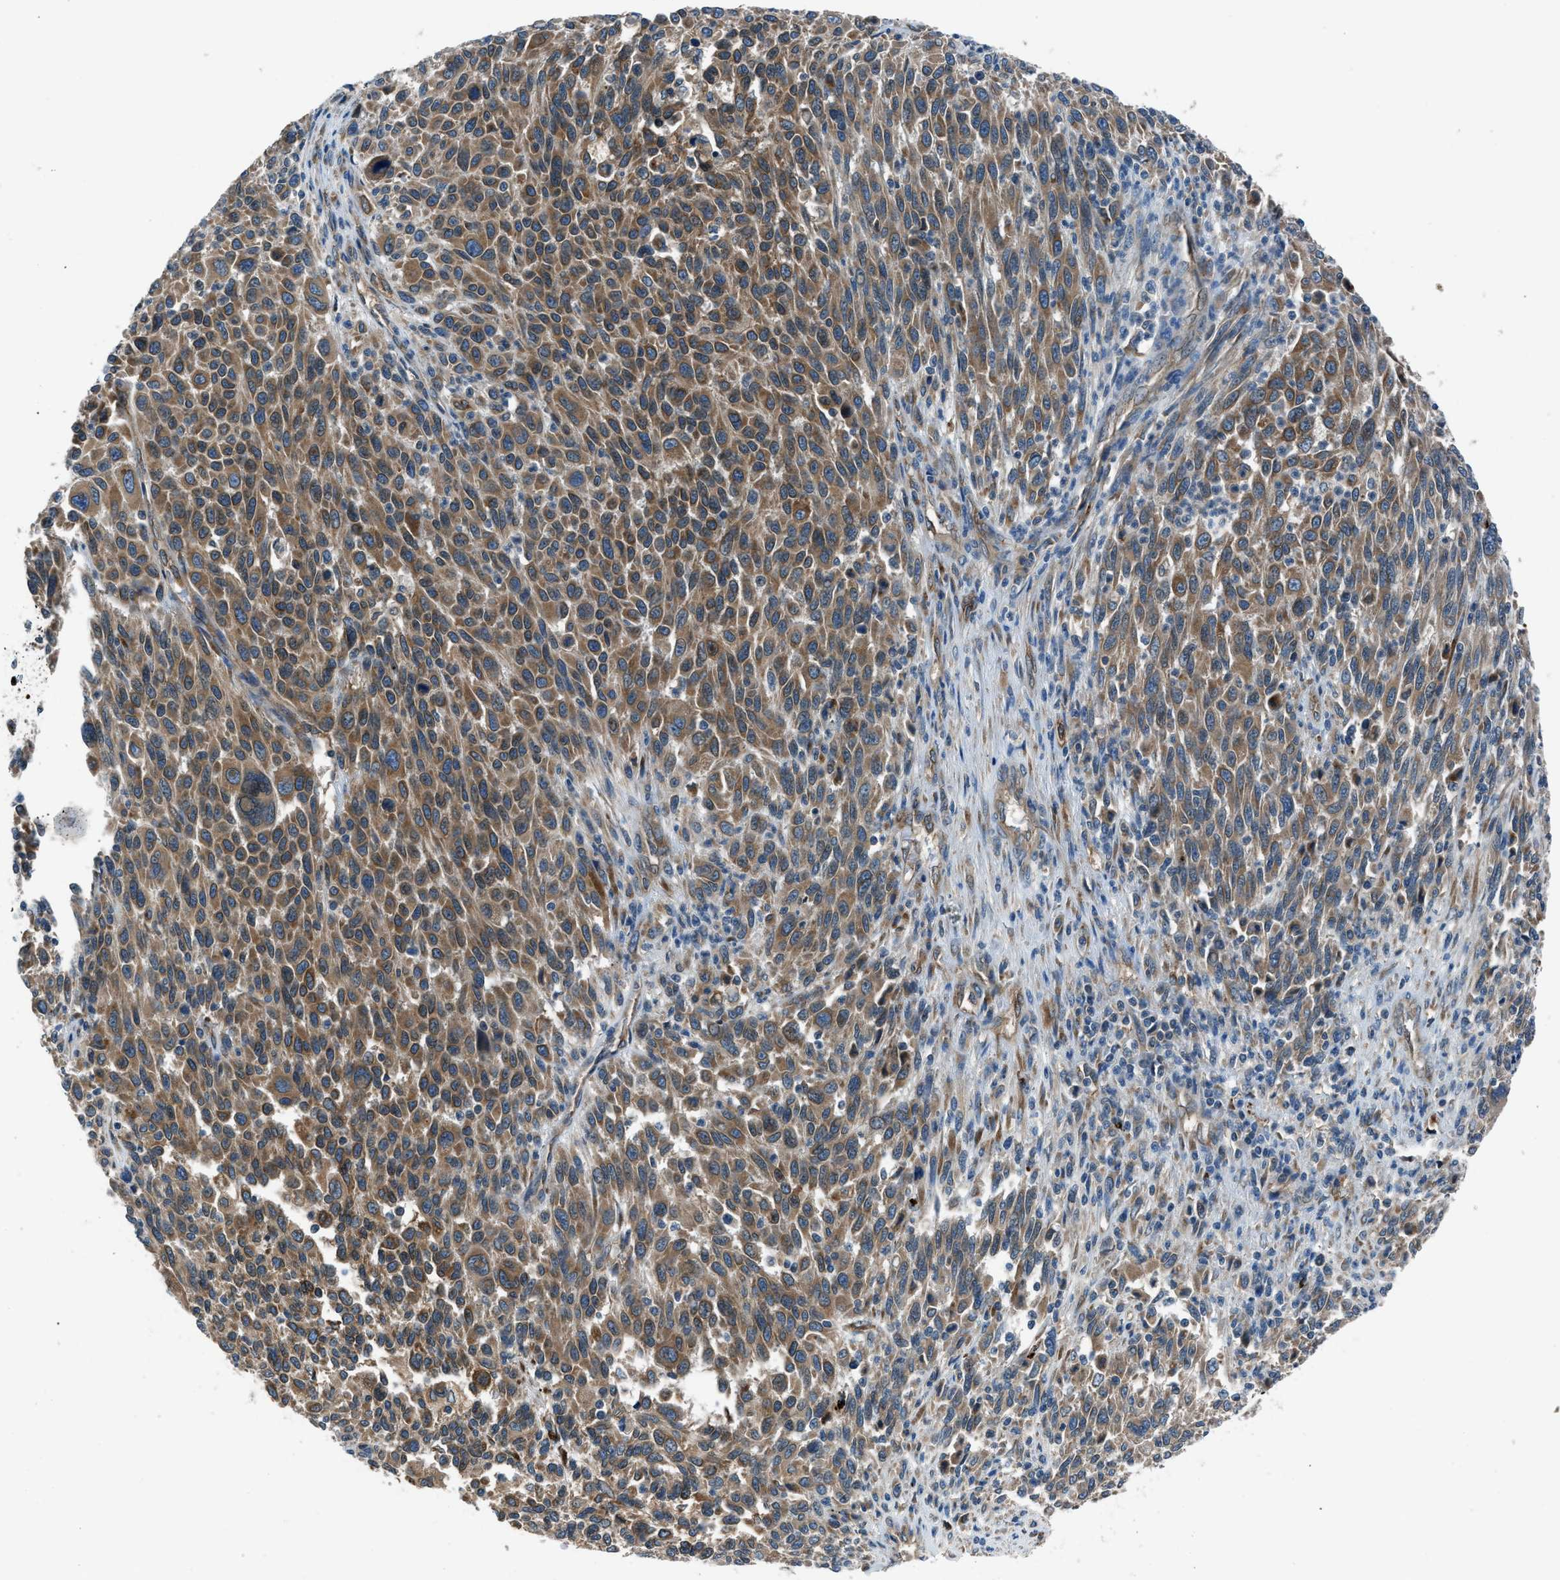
{"staining": {"intensity": "moderate", "quantity": ">75%", "location": "cytoplasmic/membranous"}, "tissue": "melanoma", "cell_type": "Tumor cells", "image_type": "cancer", "snomed": [{"axis": "morphology", "description": "Malignant melanoma, Metastatic site"}, {"axis": "topography", "description": "Lymph node"}], "caption": "High-power microscopy captured an immunohistochemistry (IHC) micrograph of melanoma, revealing moderate cytoplasmic/membranous staining in about >75% of tumor cells.", "gene": "LMBR1", "patient": {"sex": "male", "age": 61}}